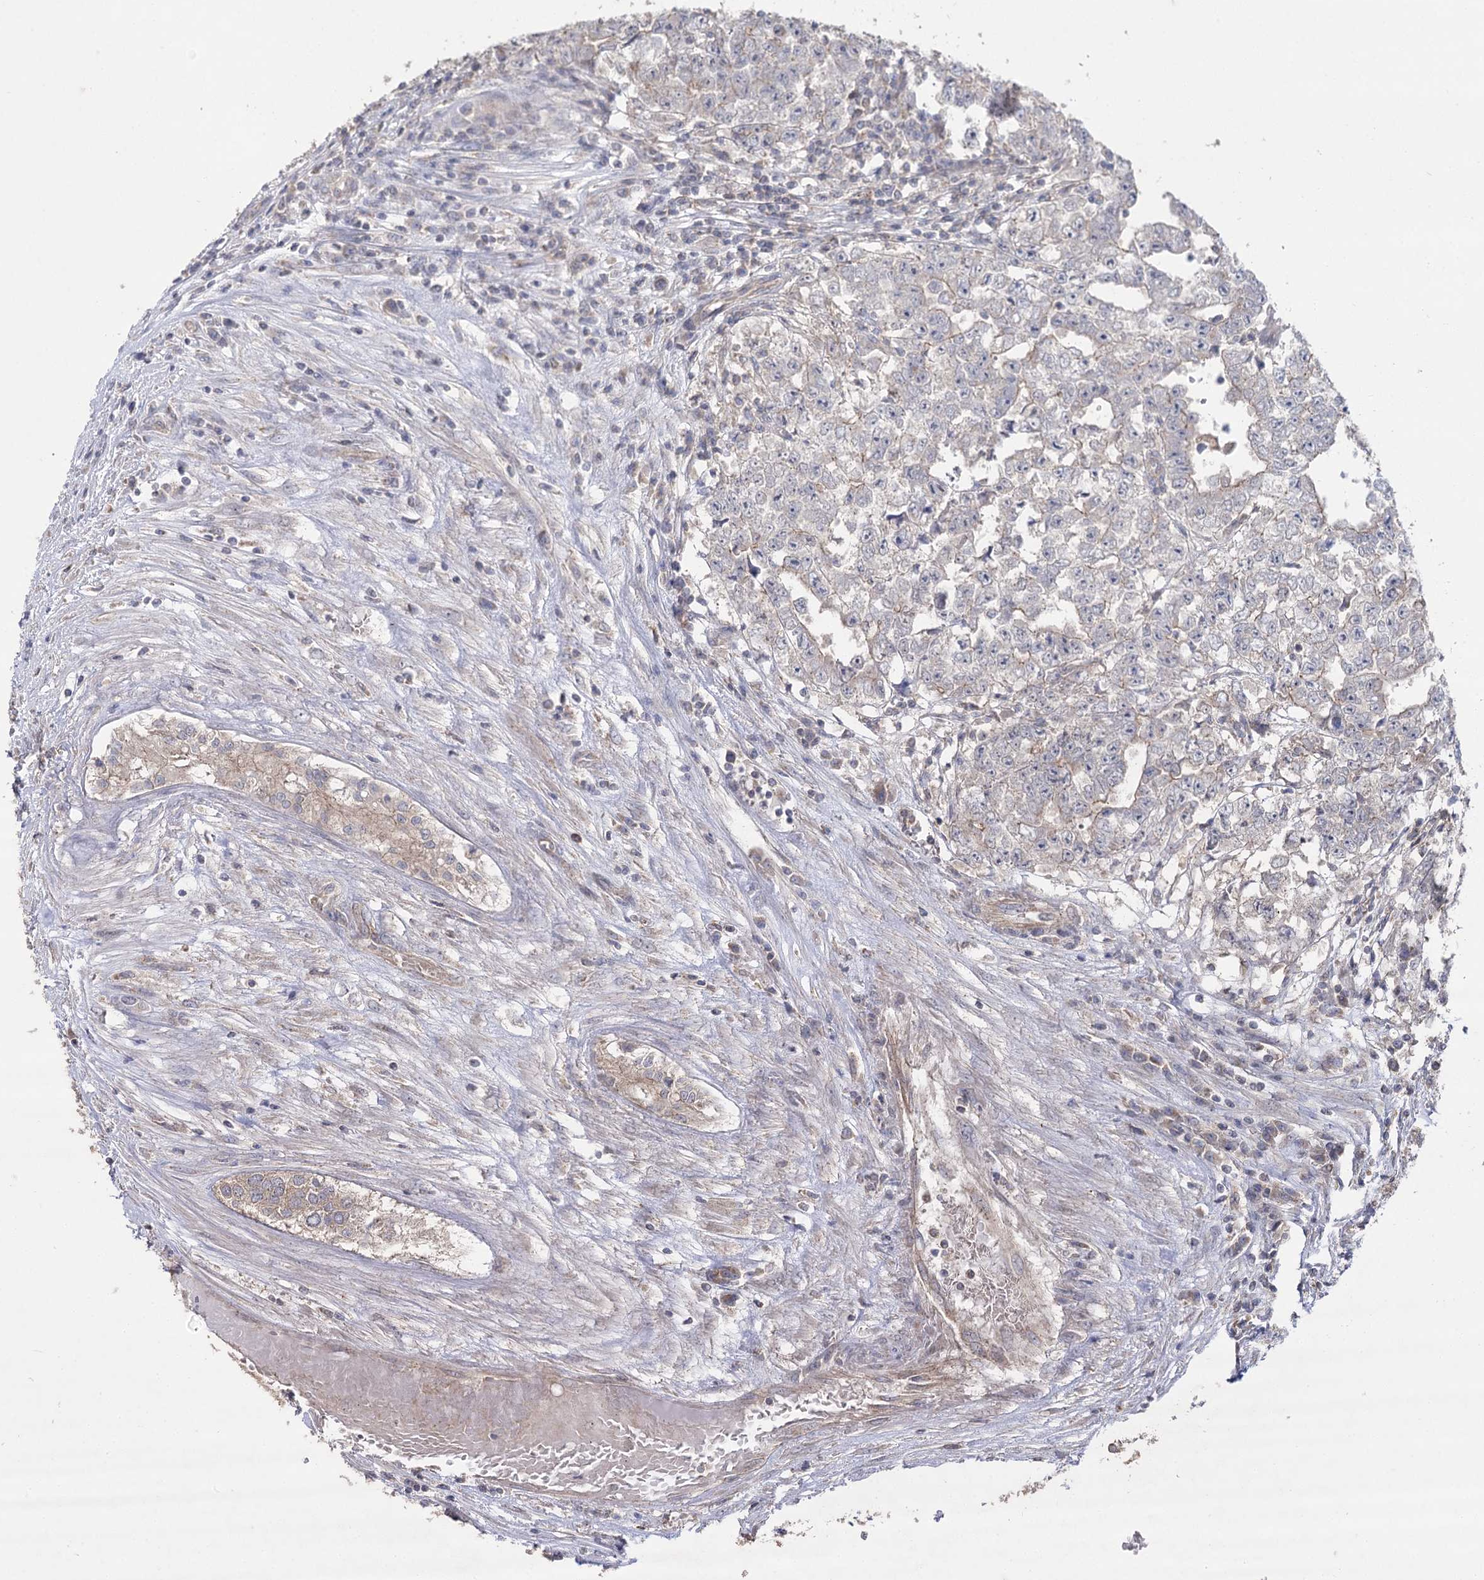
{"staining": {"intensity": "negative", "quantity": "none", "location": "none"}, "tissue": "testis cancer", "cell_type": "Tumor cells", "image_type": "cancer", "snomed": [{"axis": "morphology", "description": "Carcinoma, Embryonal, NOS"}, {"axis": "topography", "description": "Testis"}], "caption": "IHC histopathology image of embryonal carcinoma (testis) stained for a protein (brown), which displays no expression in tumor cells.", "gene": "AURKC", "patient": {"sex": "male", "age": 25}}